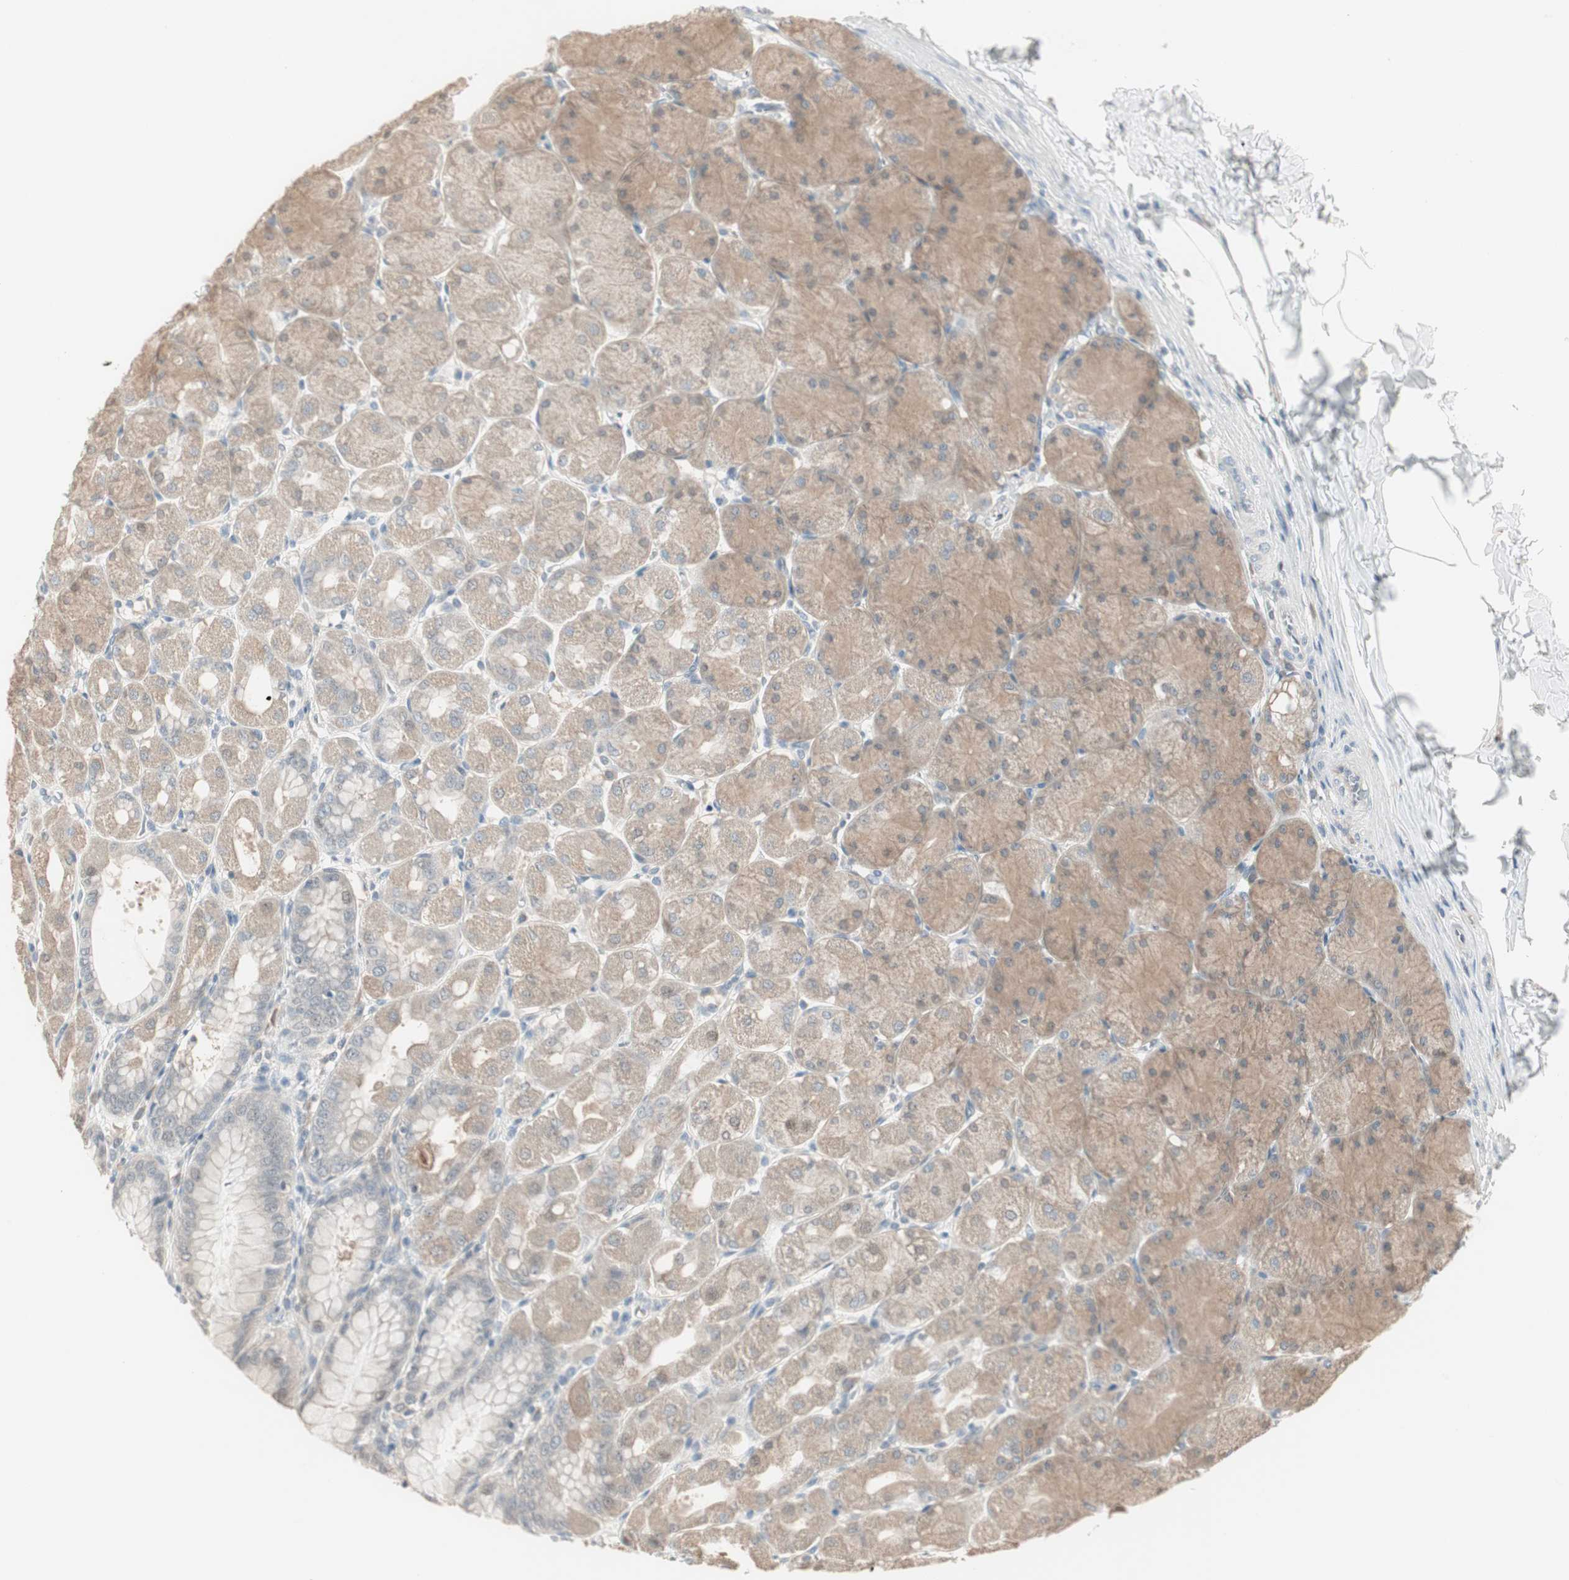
{"staining": {"intensity": "moderate", "quantity": ">75%", "location": "cytoplasmic/membranous,nuclear"}, "tissue": "stomach", "cell_type": "Glandular cells", "image_type": "normal", "snomed": [{"axis": "morphology", "description": "Normal tissue, NOS"}, {"axis": "topography", "description": "Stomach, upper"}], "caption": "A photomicrograph of human stomach stained for a protein shows moderate cytoplasmic/membranous,nuclear brown staining in glandular cells.", "gene": "PDZK1", "patient": {"sex": "female", "age": 56}}